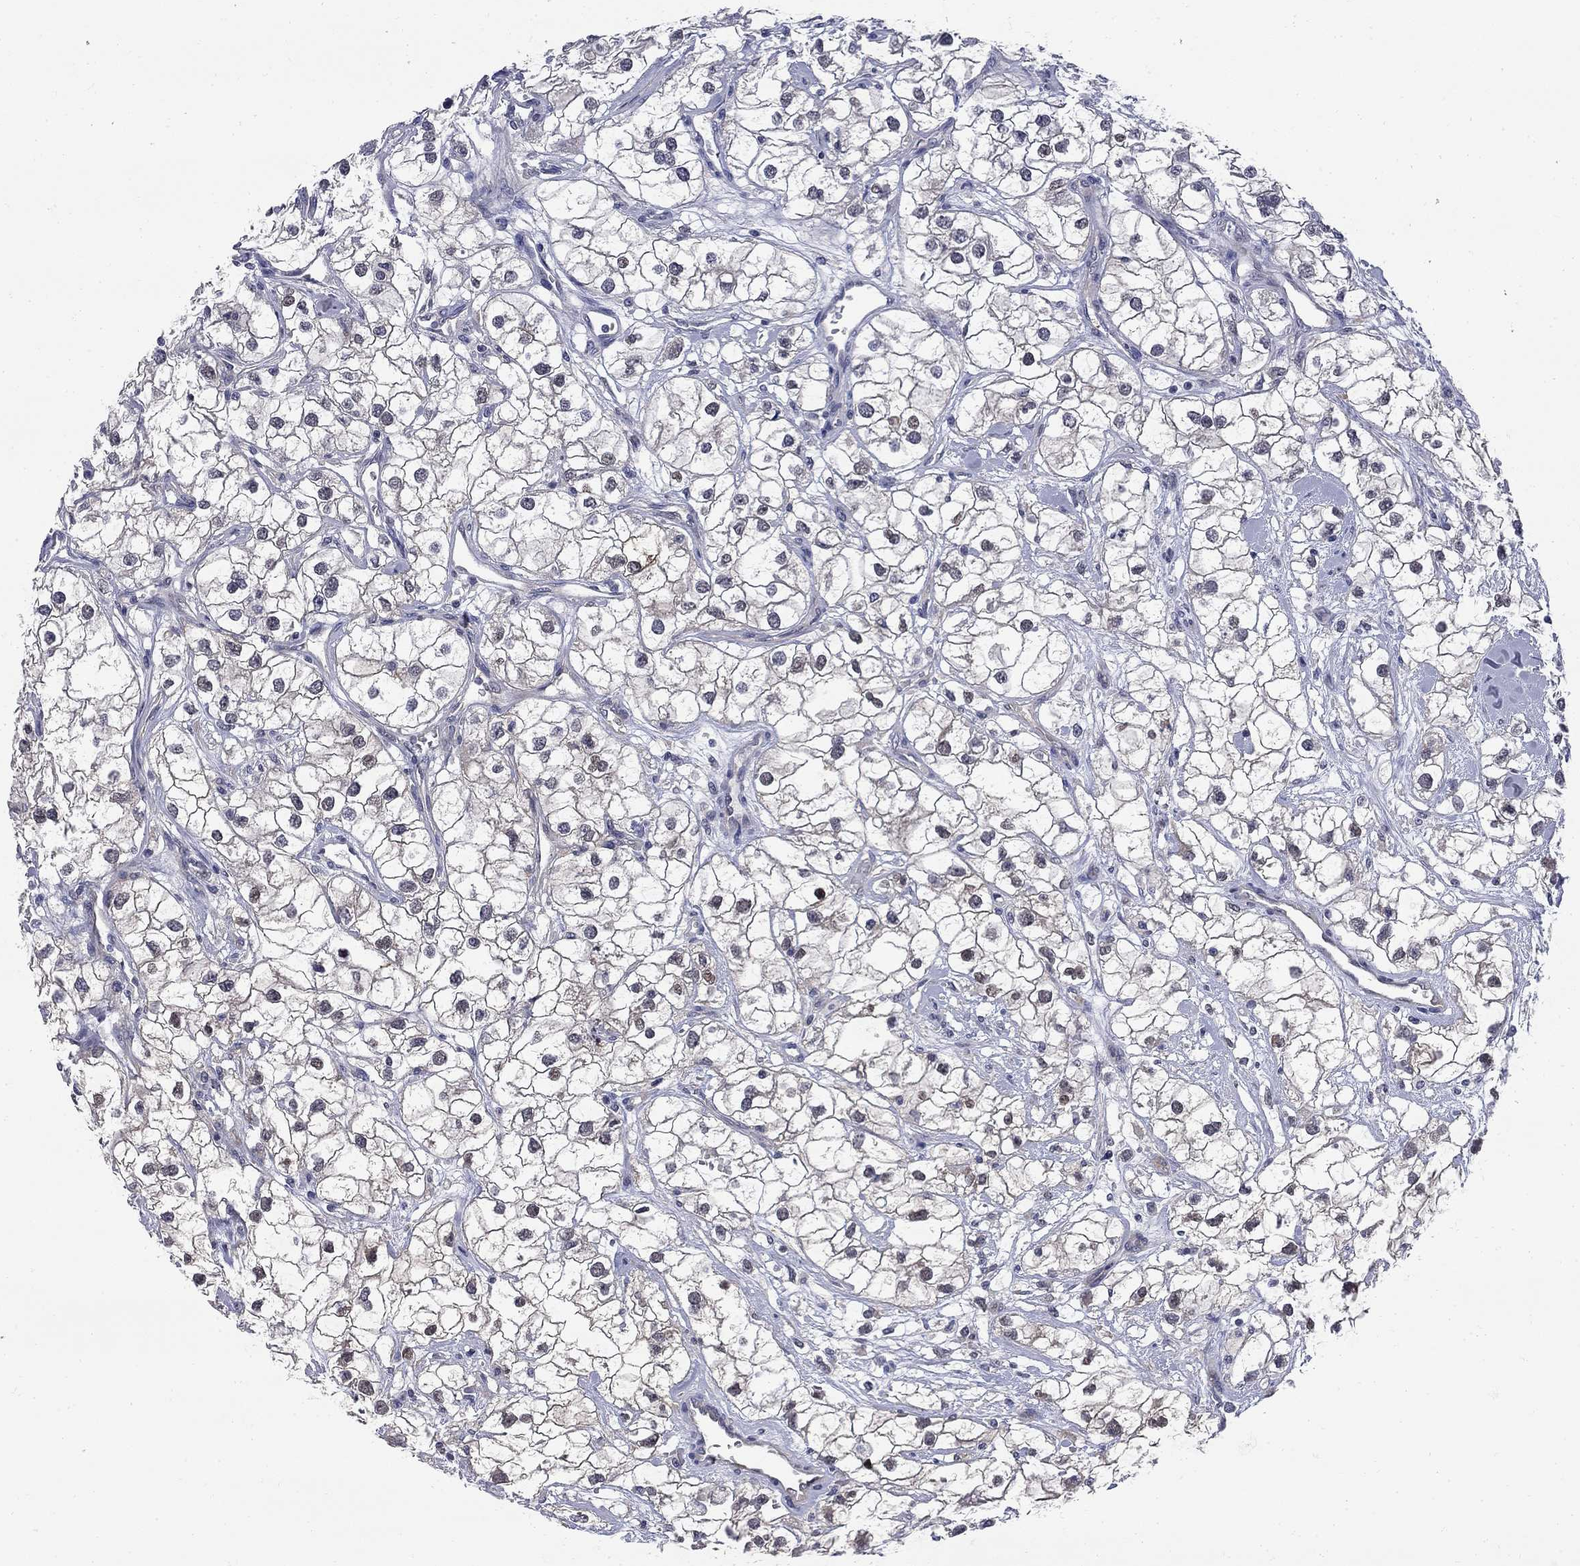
{"staining": {"intensity": "negative", "quantity": "none", "location": "none"}, "tissue": "renal cancer", "cell_type": "Tumor cells", "image_type": "cancer", "snomed": [{"axis": "morphology", "description": "Adenocarcinoma, NOS"}, {"axis": "topography", "description": "Kidney"}], "caption": "High power microscopy micrograph of an immunohistochemistry image of renal cancer, revealing no significant staining in tumor cells.", "gene": "GALNT8", "patient": {"sex": "male", "age": 59}}